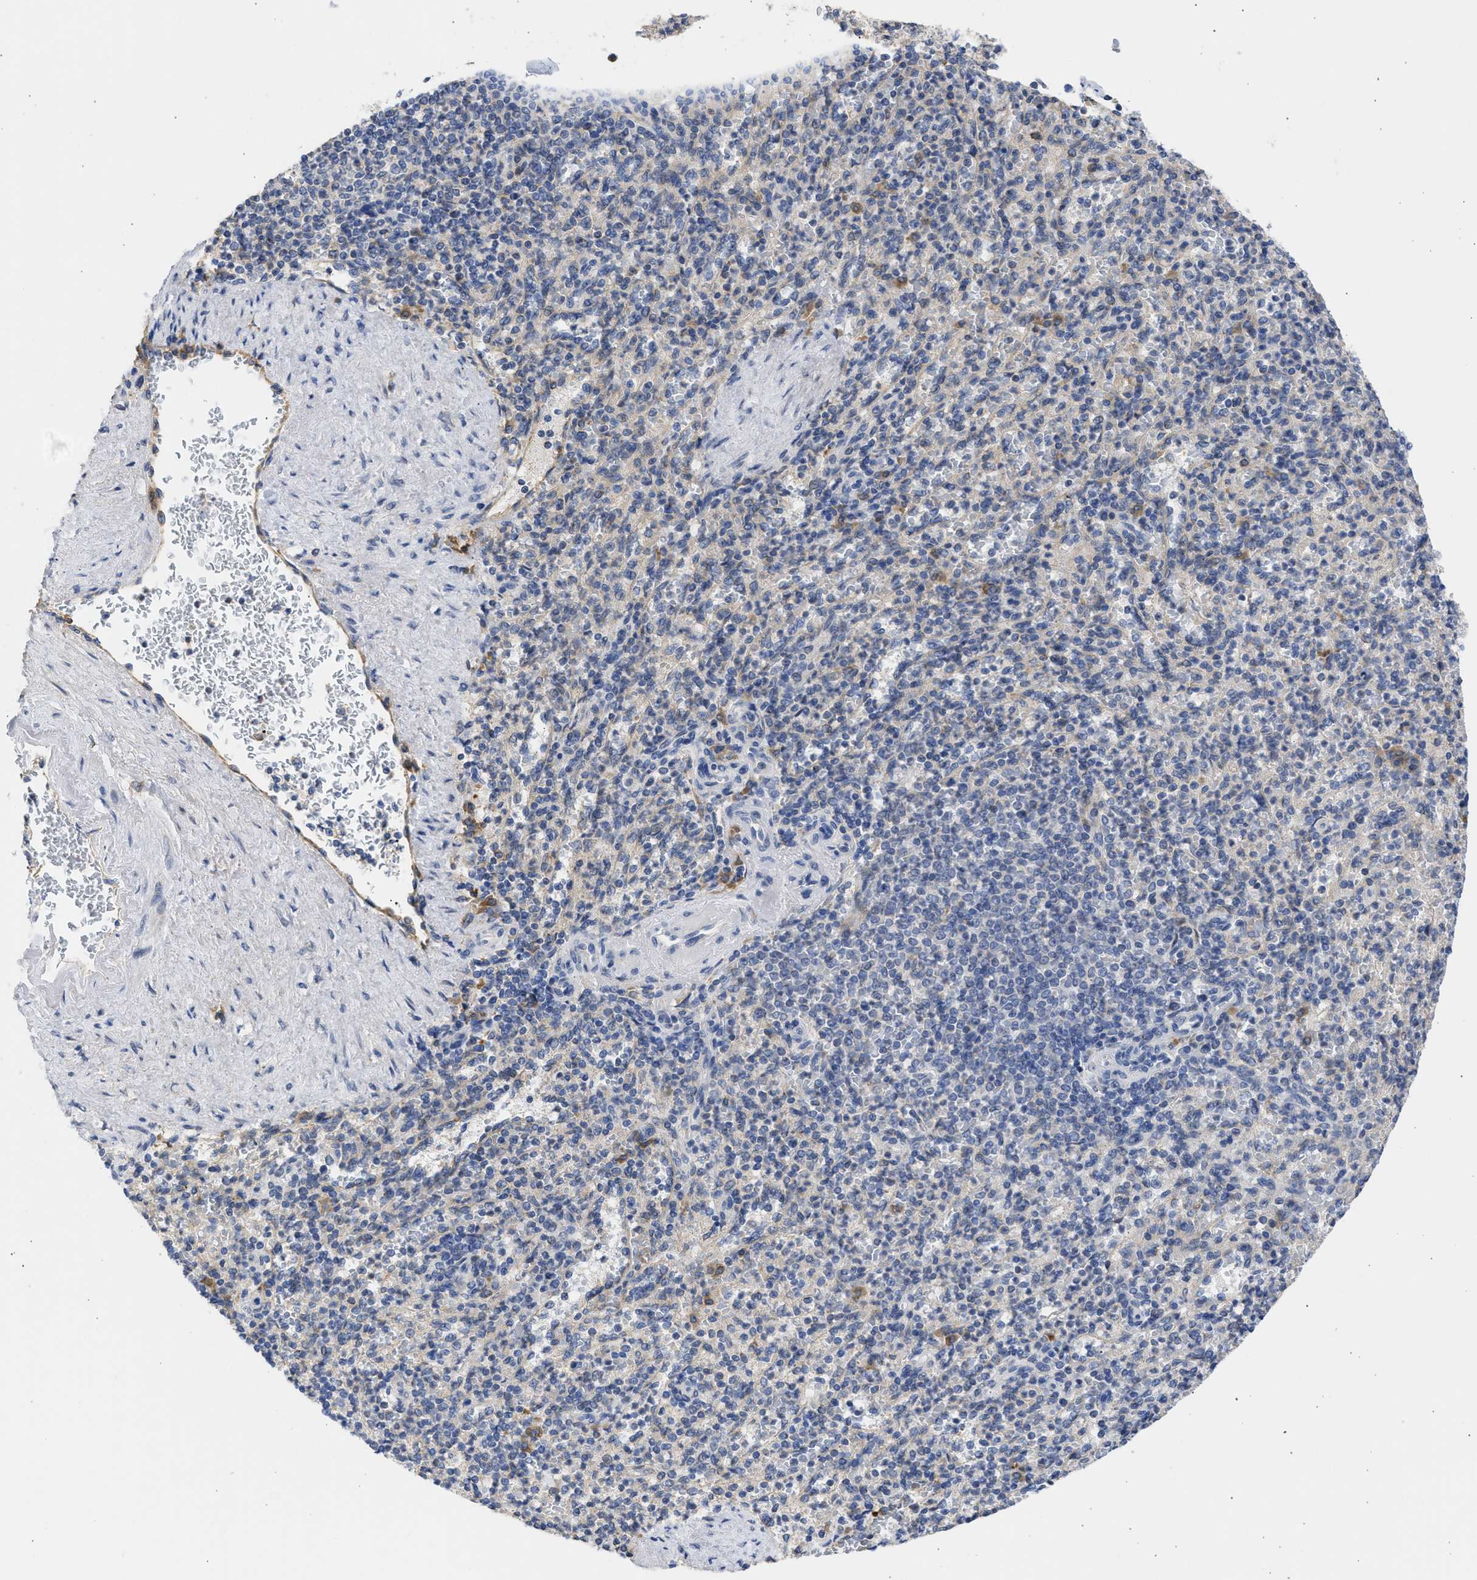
{"staining": {"intensity": "weak", "quantity": "<25%", "location": "cytoplasmic/membranous"}, "tissue": "spleen", "cell_type": "Cells in red pulp", "image_type": "normal", "snomed": [{"axis": "morphology", "description": "Normal tissue, NOS"}, {"axis": "topography", "description": "Spleen"}], "caption": "A histopathology image of spleen stained for a protein demonstrates no brown staining in cells in red pulp. Brightfield microscopy of immunohistochemistry stained with DAB (brown) and hematoxylin (blue), captured at high magnification.", "gene": "TMED1", "patient": {"sex": "female", "age": 74}}